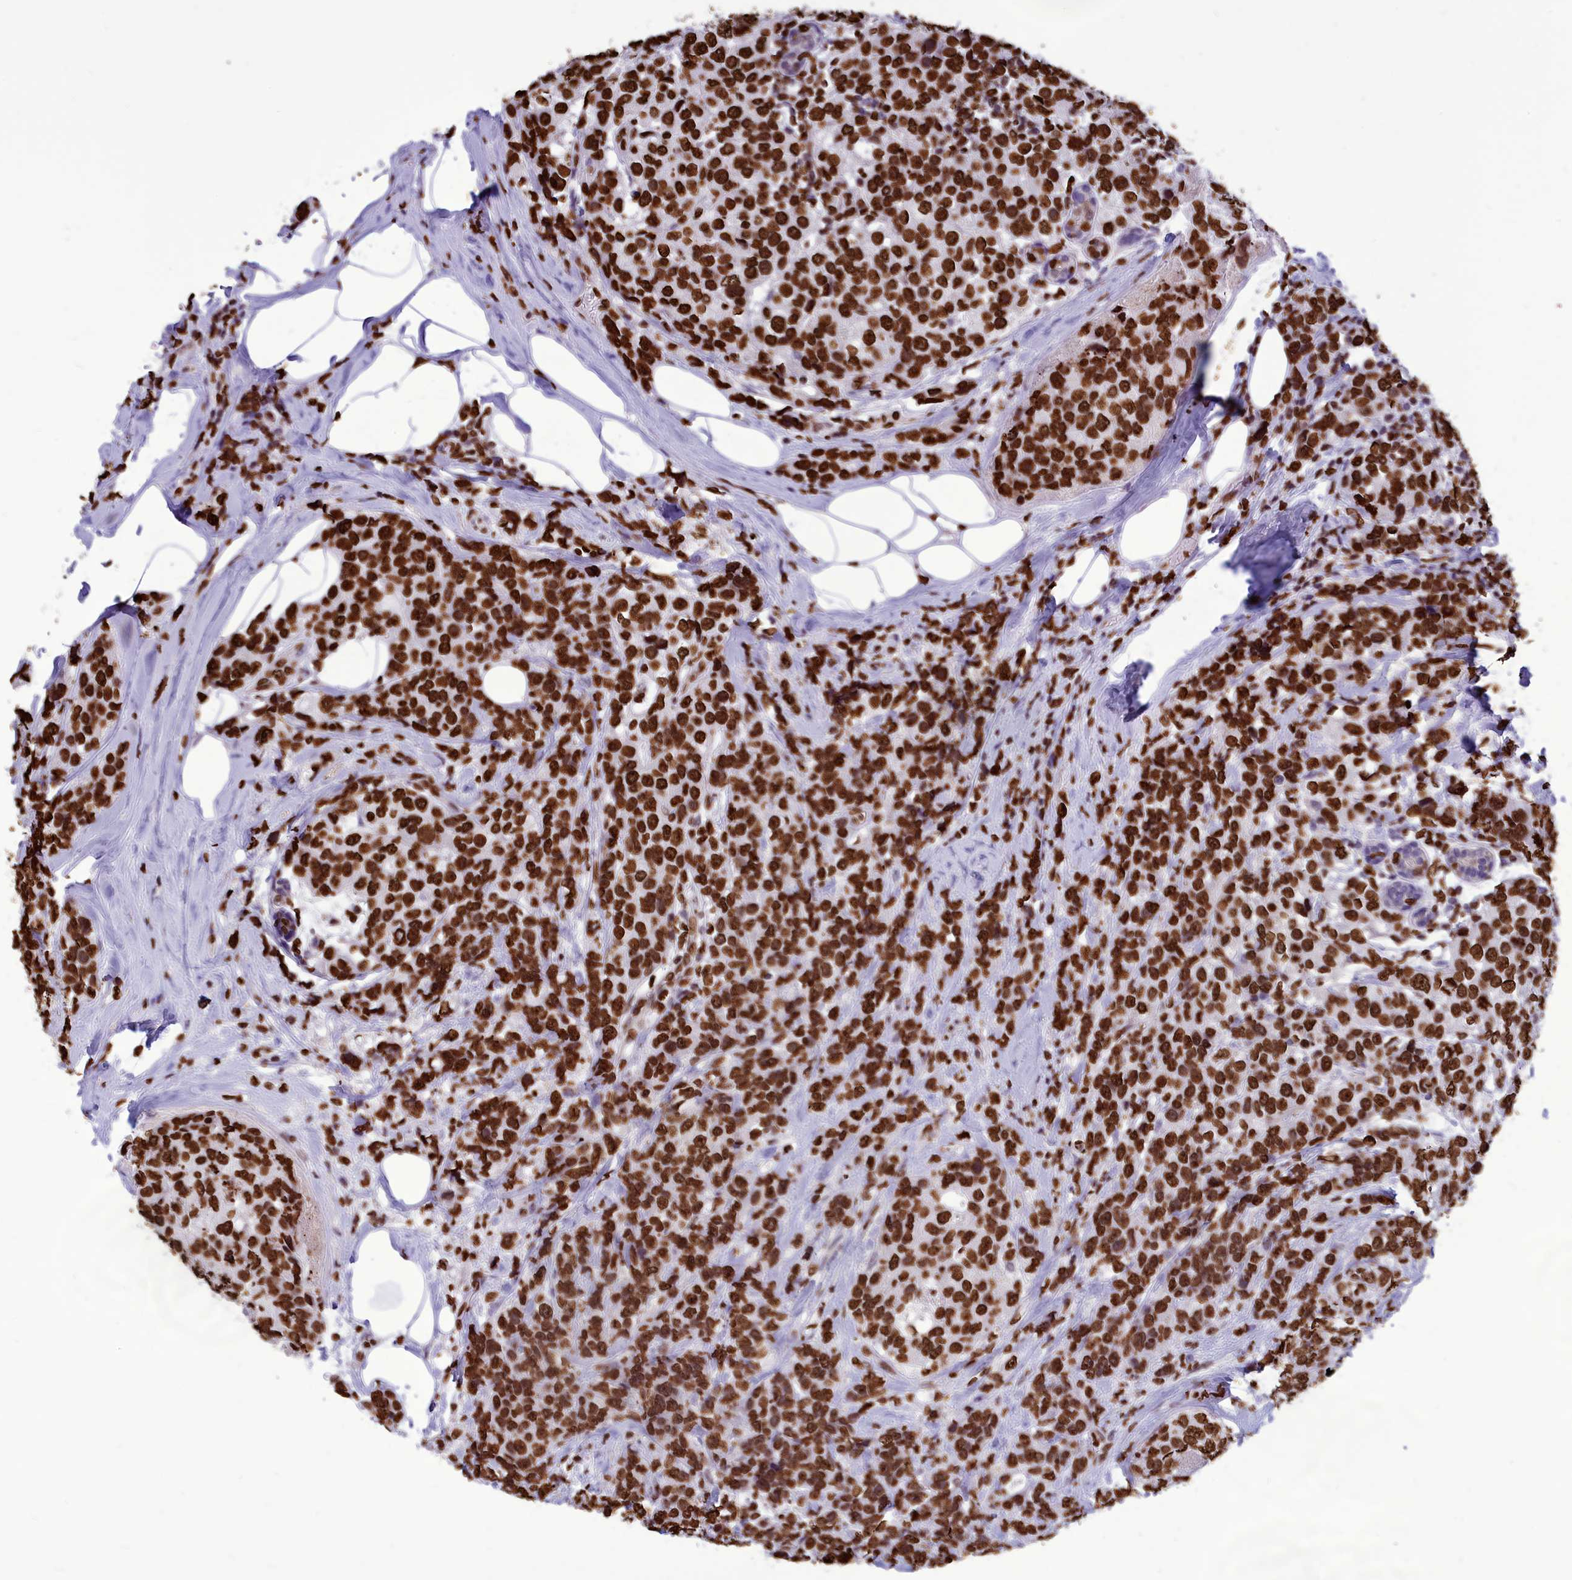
{"staining": {"intensity": "strong", "quantity": ">75%", "location": "nuclear"}, "tissue": "breast cancer", "cell_type": "Tumor cells", "image_type": "cancer", "snomed": [{"axis": "morphology", "description": "Lobular carcinoma"}, {"axis": "topography", "description": "Breast"}], "caption": "Protein staining of breast cancer (lobular carcinoma) tissue displays strong nuclear expression in approximately >75% of tumor cells.", "gene": "AKAP17A", "patient": {"sex": "female", "age": 59}}